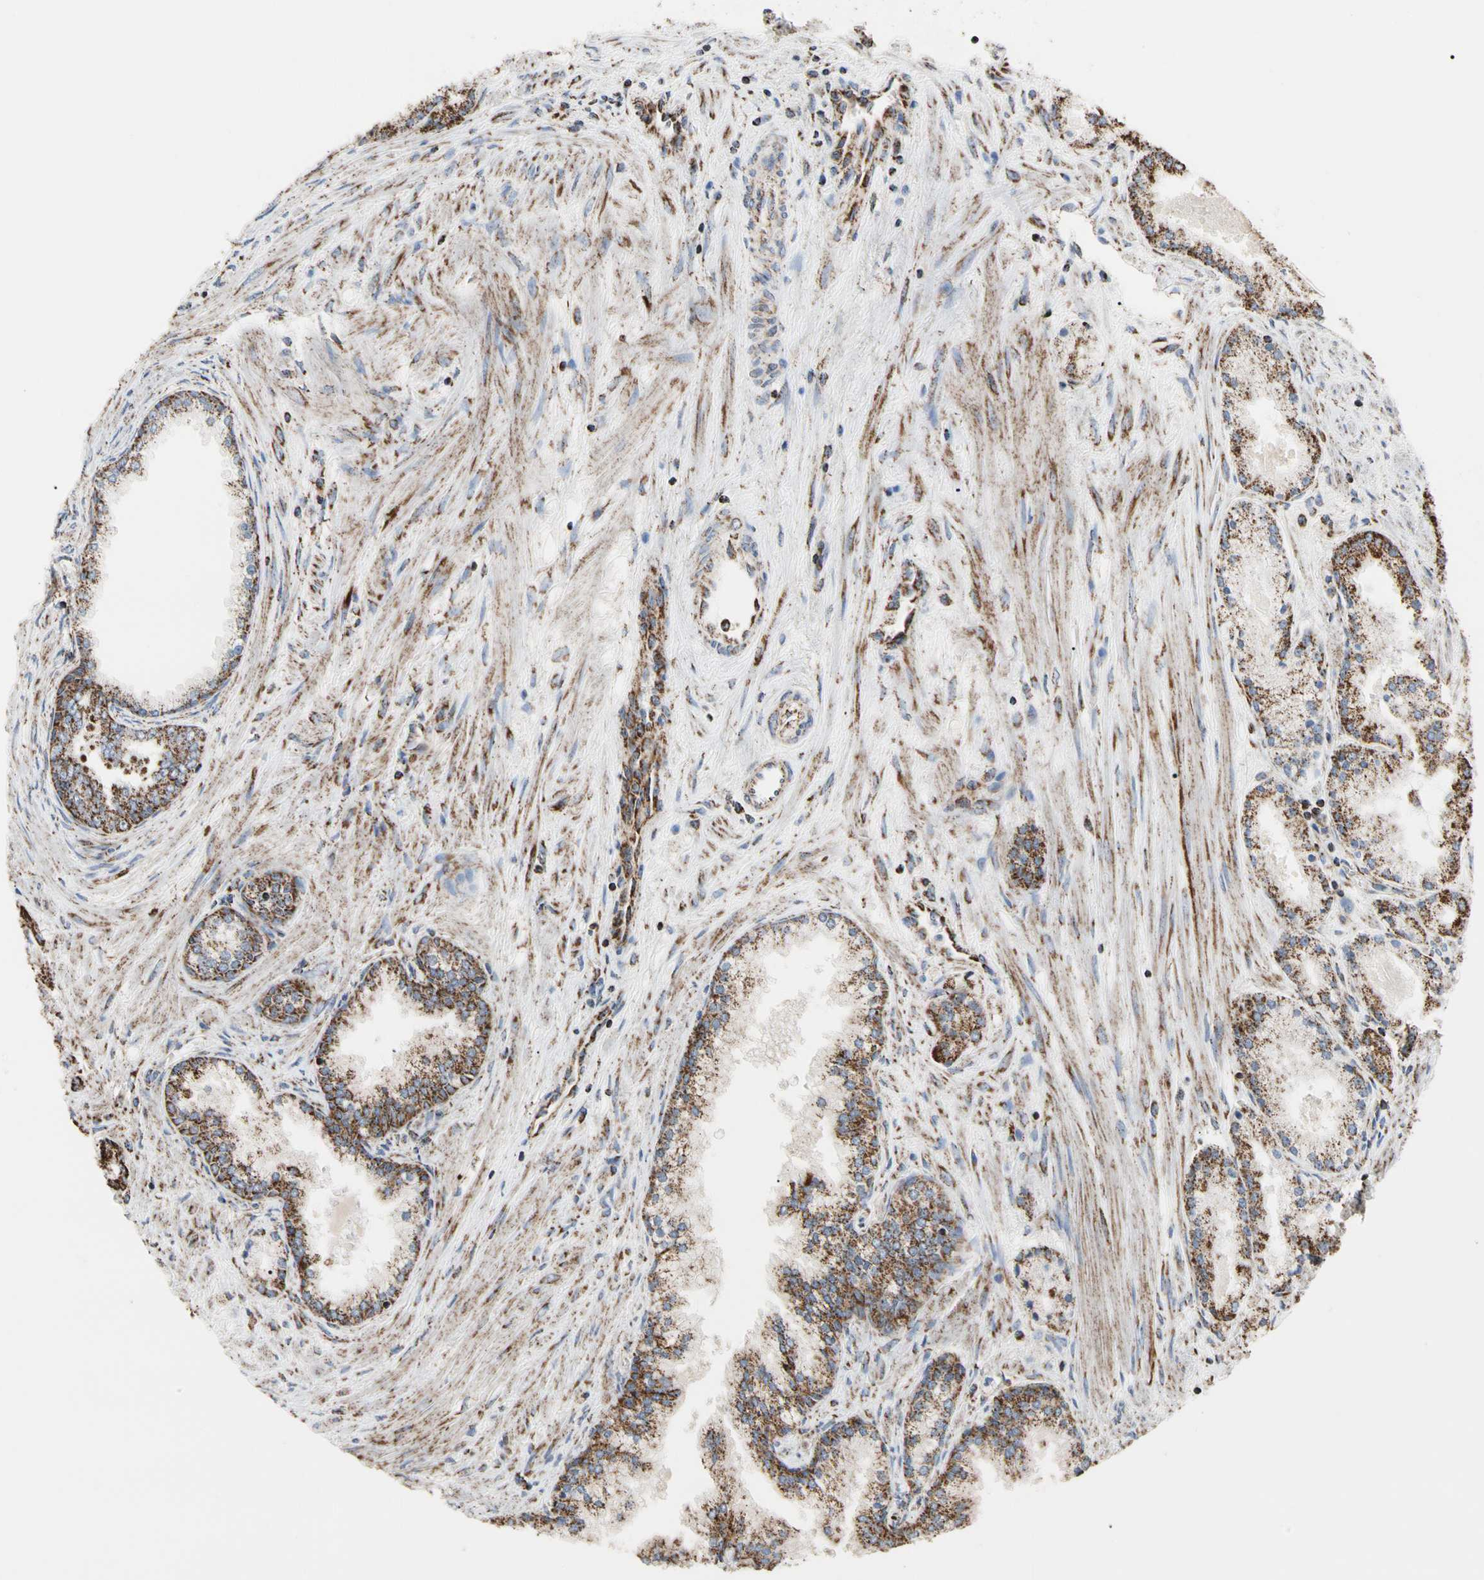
{"staining": {"intensity": "strong", "quantity": ">75%", "location": "cytoplasmic/membranous"}, "tissue": "prostate cancer", "cell_type": "Tumor cells", "image_type": "cancer", "snomed": [{"axis": "morphology", "description": "Adenocarcinoma, High grade"}, {"axis": "topography", "description": "Prostate"}], "caption": "Brown immunohistochemical staining in adenocarcinoma (high-grade) (prostate) demonstrates strong cytoplasmic/membranous expression in about >75% of tumor cells.", "gene": "FAM110B", "patient": {"sex": "male", "age": 61}}